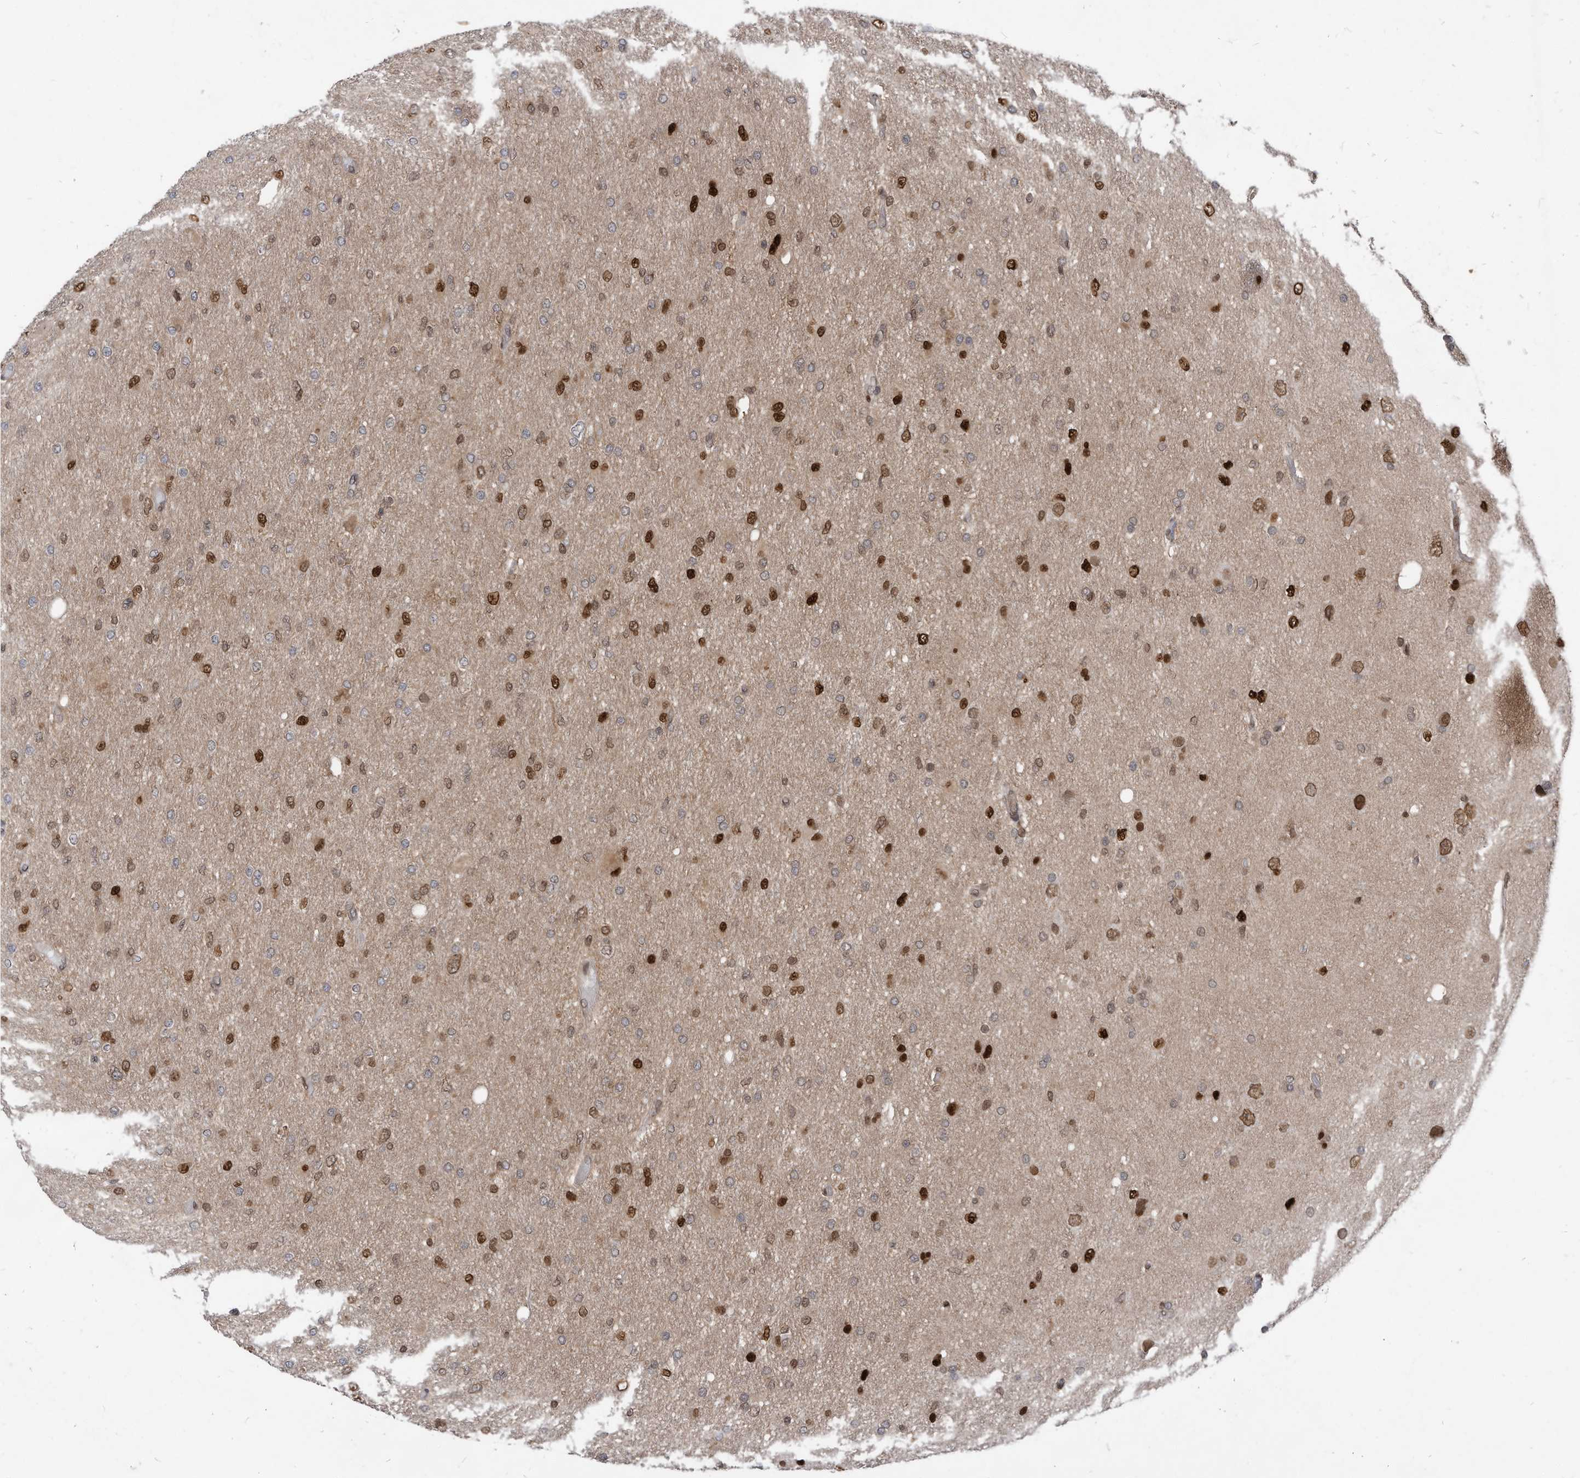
{"staining": {"intensity": "moderate", "quantity": "25%-75%", "location": "nuclear"}, "tissue": "glioma", "cell_type": "Tumor cells", "image_type": "cancer", "snomed": [{"axis": "morphology", "description": "Glioma, malignant, High grade"}, {"axis": "topography", "description": "Cerebral cortex"}], "caption": "IHC micrograph of neoplastic tissue: human glioma stained using IHC displays medium levels of moderate protein expression localized specifically in the nuclear of tumor cells, appearing as a nuclear brown color.", "gene": "KPNB1", "patient": {"sex": "female", "age": 36}}